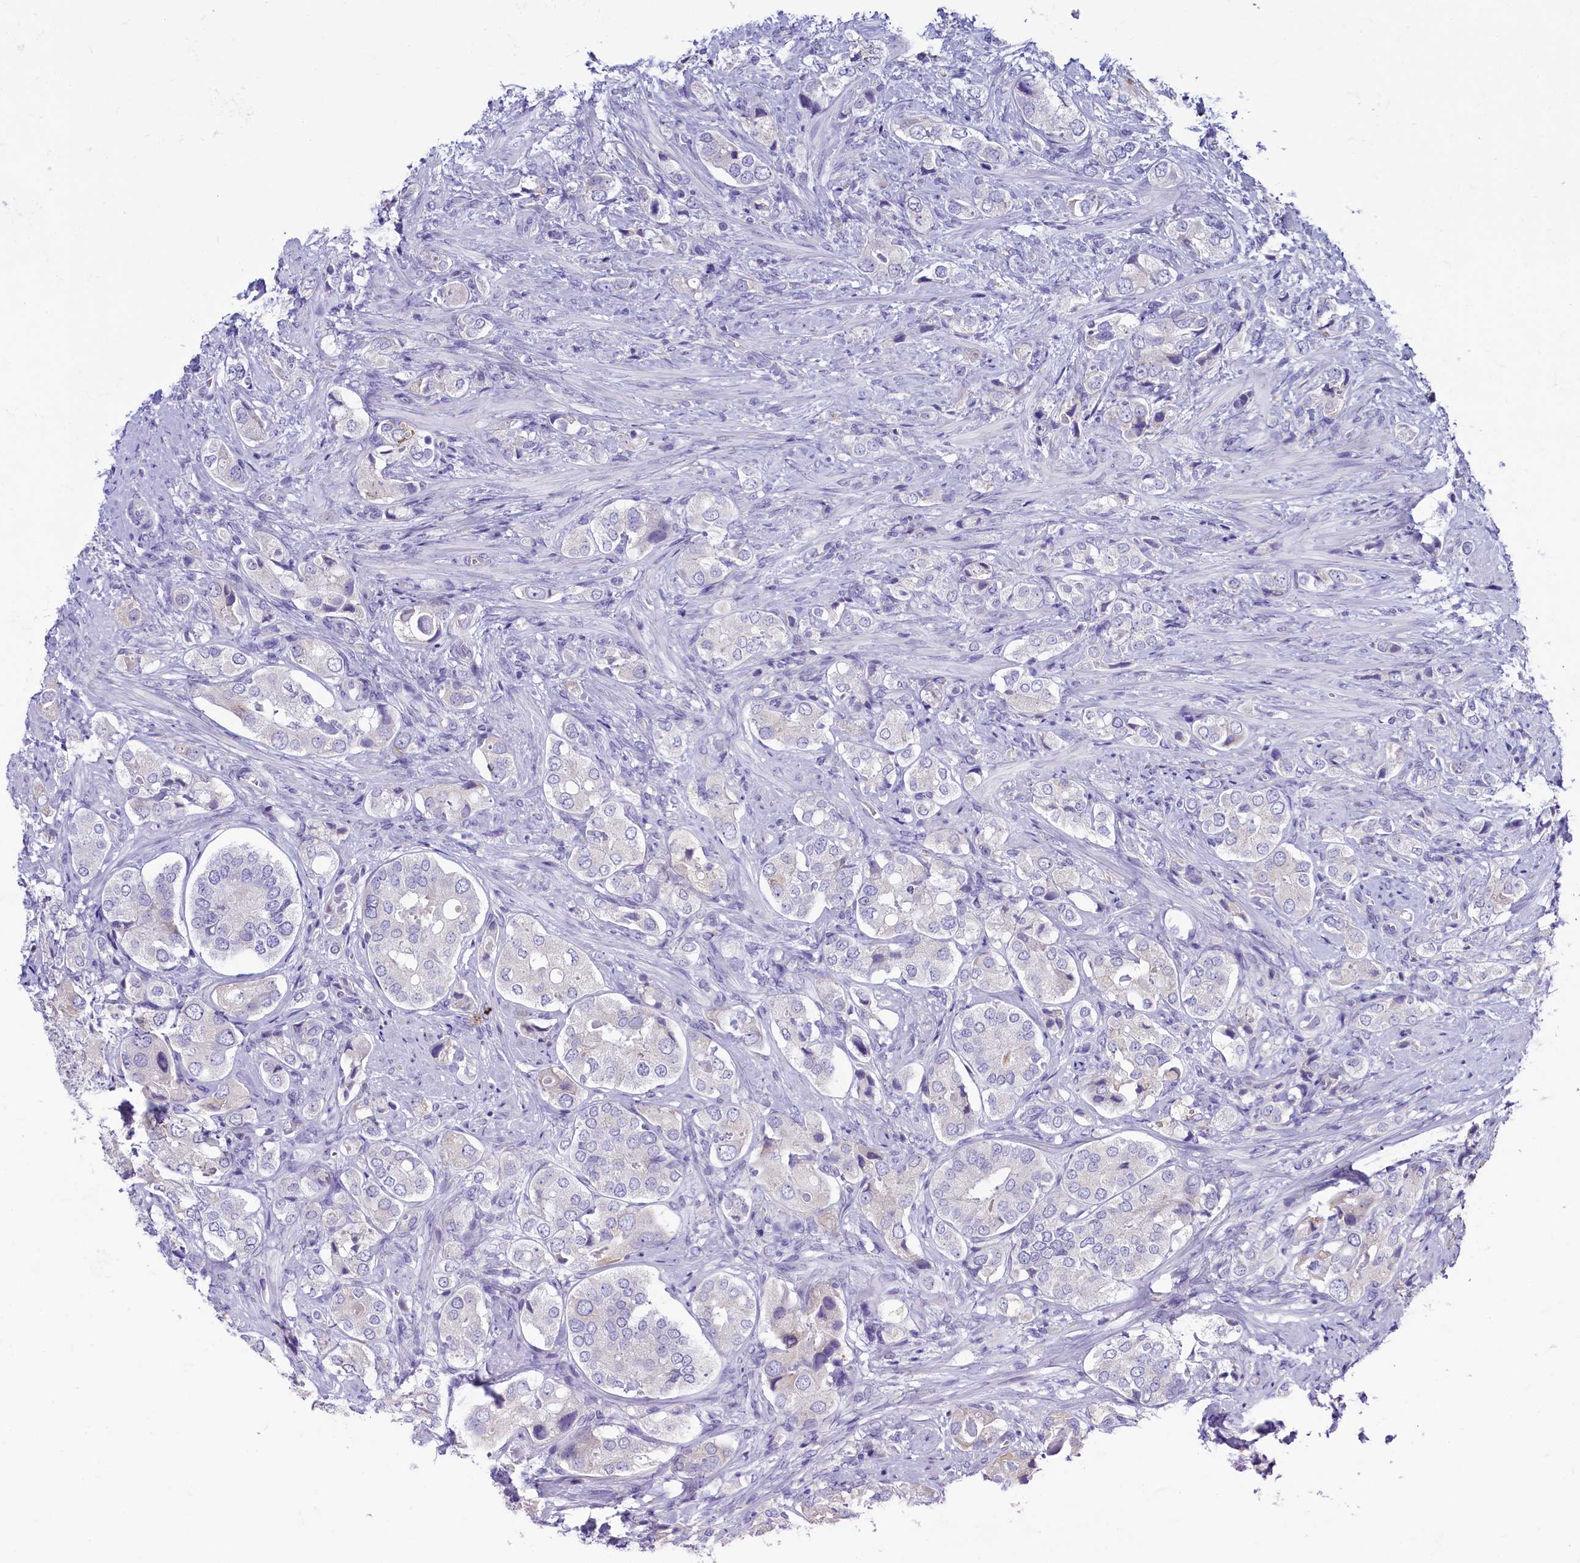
{"staining": {"intensity": "negative", "quantity": "none", "location": "none"}, "tissue": "prostate cancer", "cell_type": "Tumor cells", "image_type": "cancer", "snomed": [{"axis": "morphology", "description": "Adenocarcinoma, High grade"}, {"axis": "topography", "description": "Prostate"}], "caption": "DAB immunohistochemical staining of human adenocarcinoma (high-grade) (prostate) shows no significant staining in tumor cells.", "gene": "SKA3", "patient": {"sex": "male", "age": 65}}